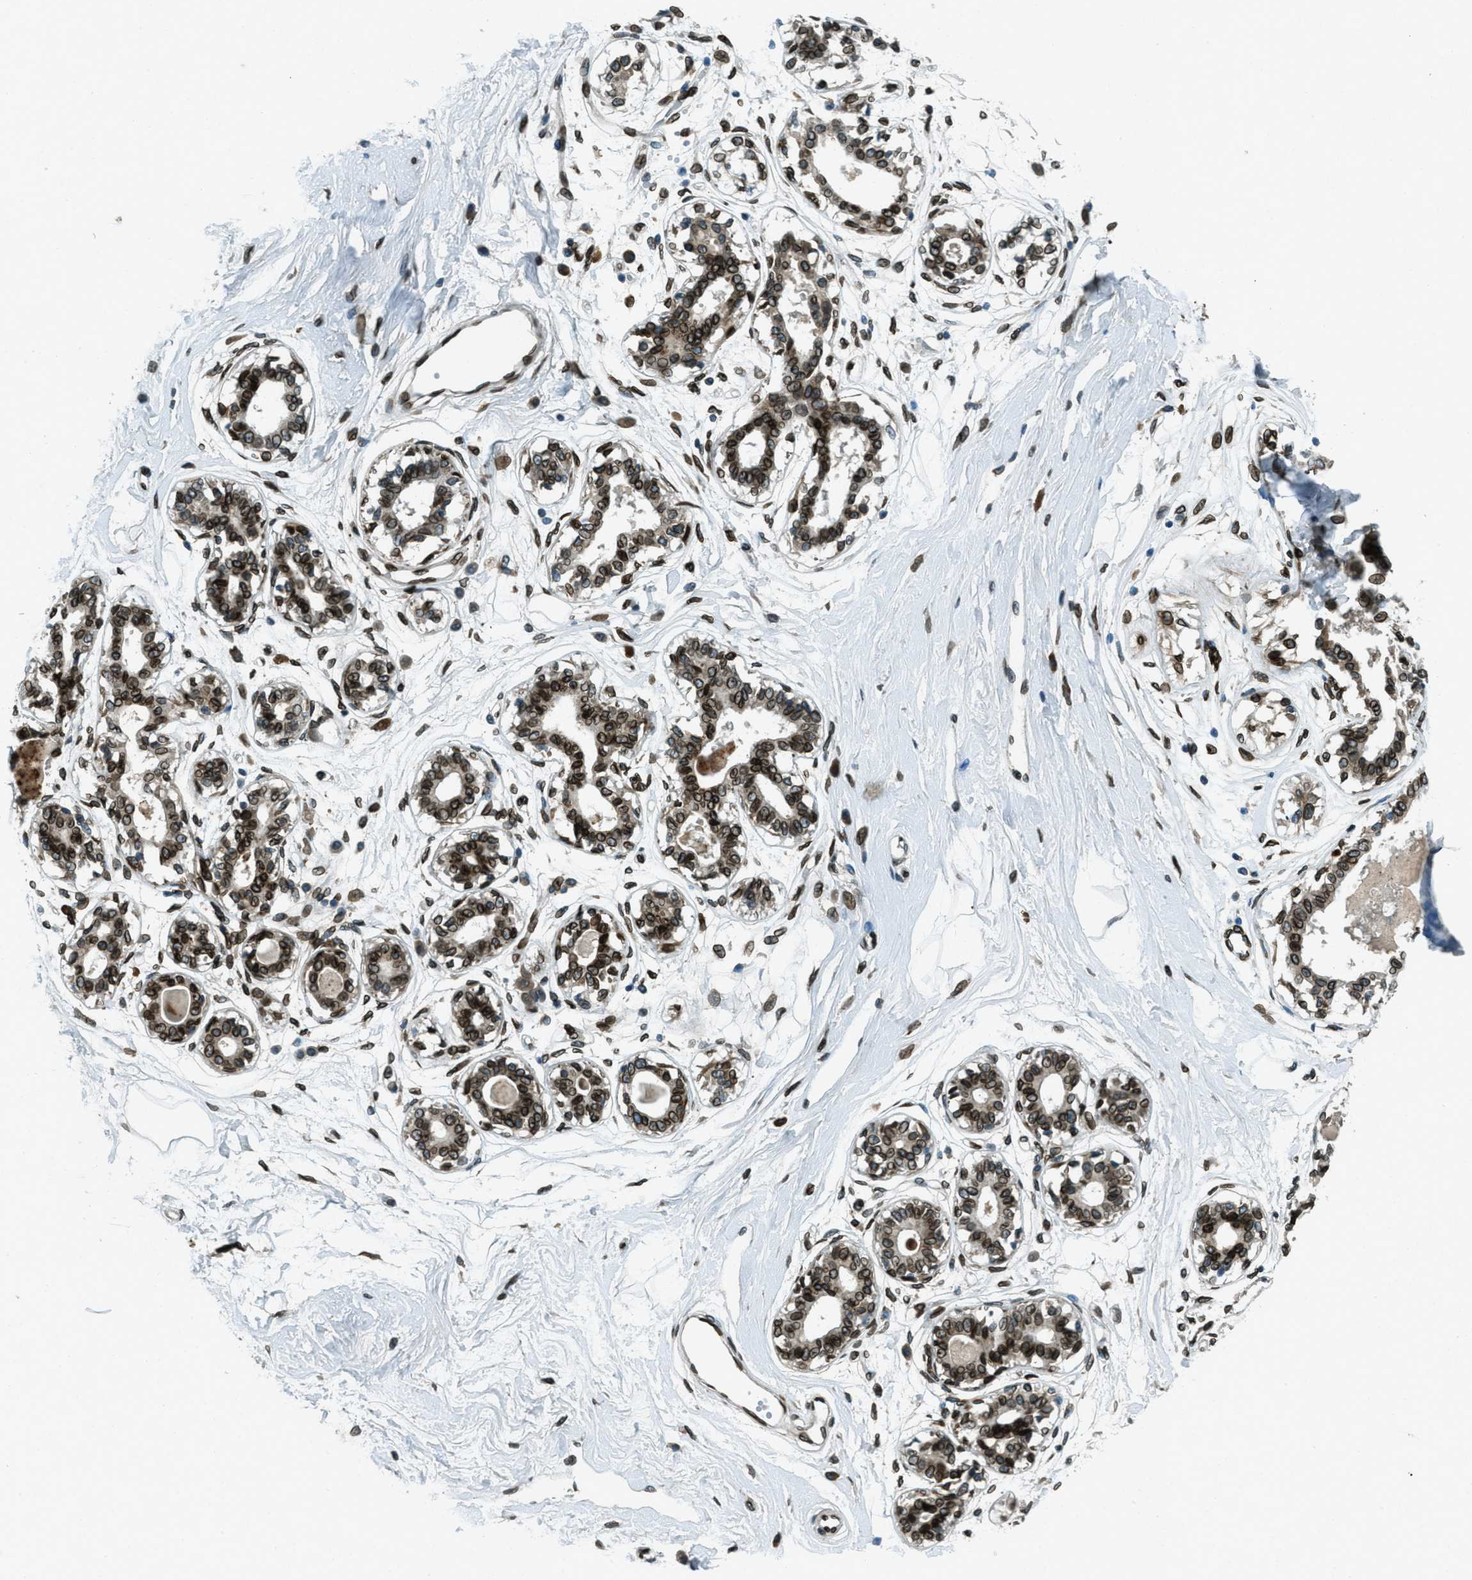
{"staining": {"intensity": "moderate", "quantity": ">75%", "location": "nuclear"}, "tissue": "breast", "cell_type": "Adipocytes", "image_type": "normal", "snomed": [{"axis": "morphology", "description": "Normal tissue, NOS"}, {"axis": "topography", "description": "Breast"}], "caption": "IHC micrograph of unremarkable breast: breast stained using immunohistochemistry demonstrates medium levels of moderate protein expression localized specifically in the nuclear of adipocytes, appearing as a nuclear brown color.", "gene": "LEMD2", "patient": {"sex": "female", "age": 45}}